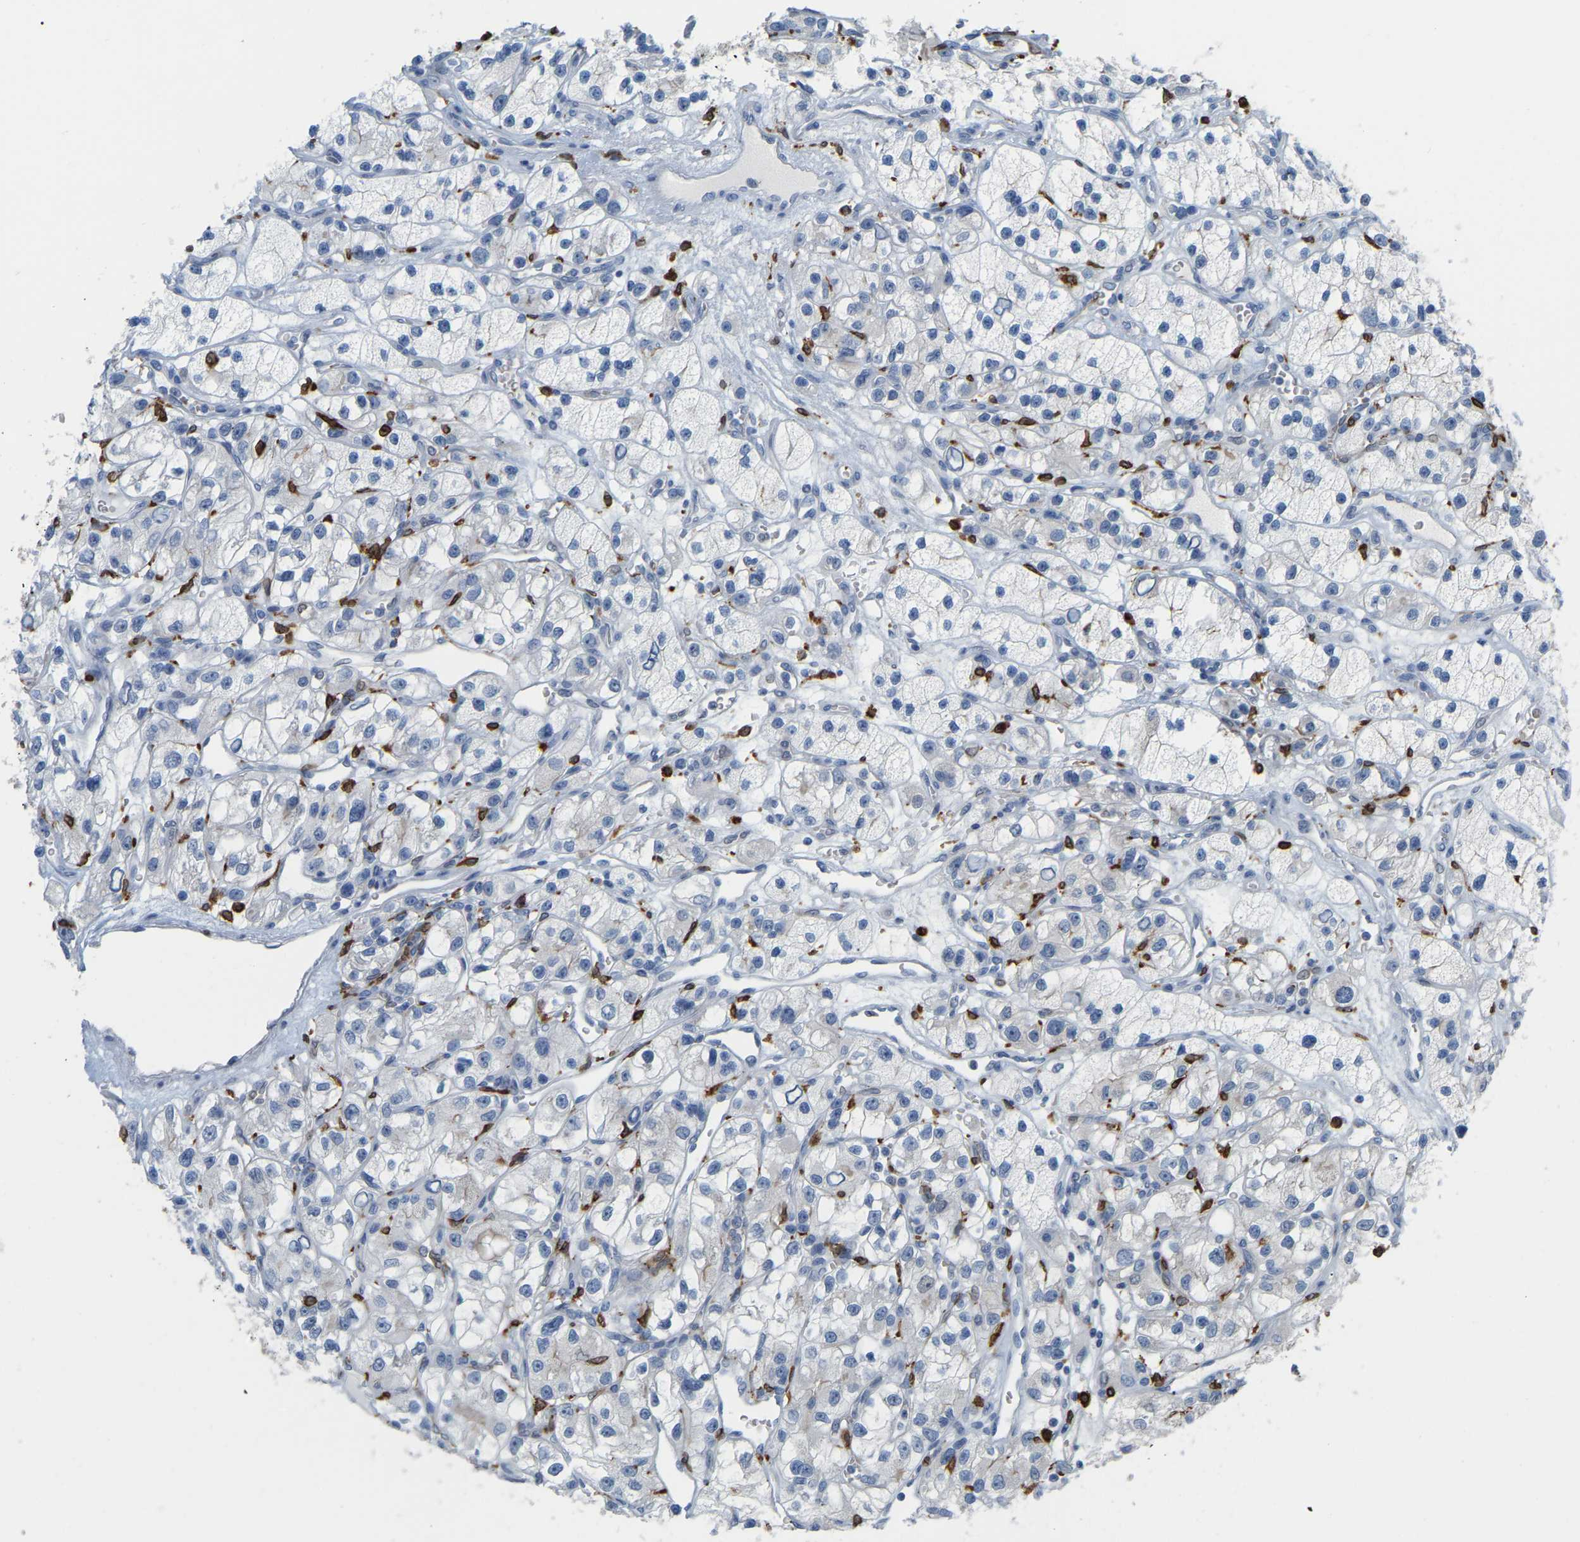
{"staining": {"intensity": "negative", "quantity": "none", "location": "none"}, "tissue": "renal cancer", "cell_type": "Tumor cells", "image_type": "cancer", "snomed": [{"axis": "morphology", "description": "Adenocarcinoma, NOS"}, {"axis": "topography", "description": "Kidney"}], "caption": "IHC histopathology image of neoplastic tissue: renal cancer (adenocarcinoma) stained with DAB displays no significant protein staining in tumor cells.", "gene": "PTGS1", "patient": {"sex": "female", "age": 57}}